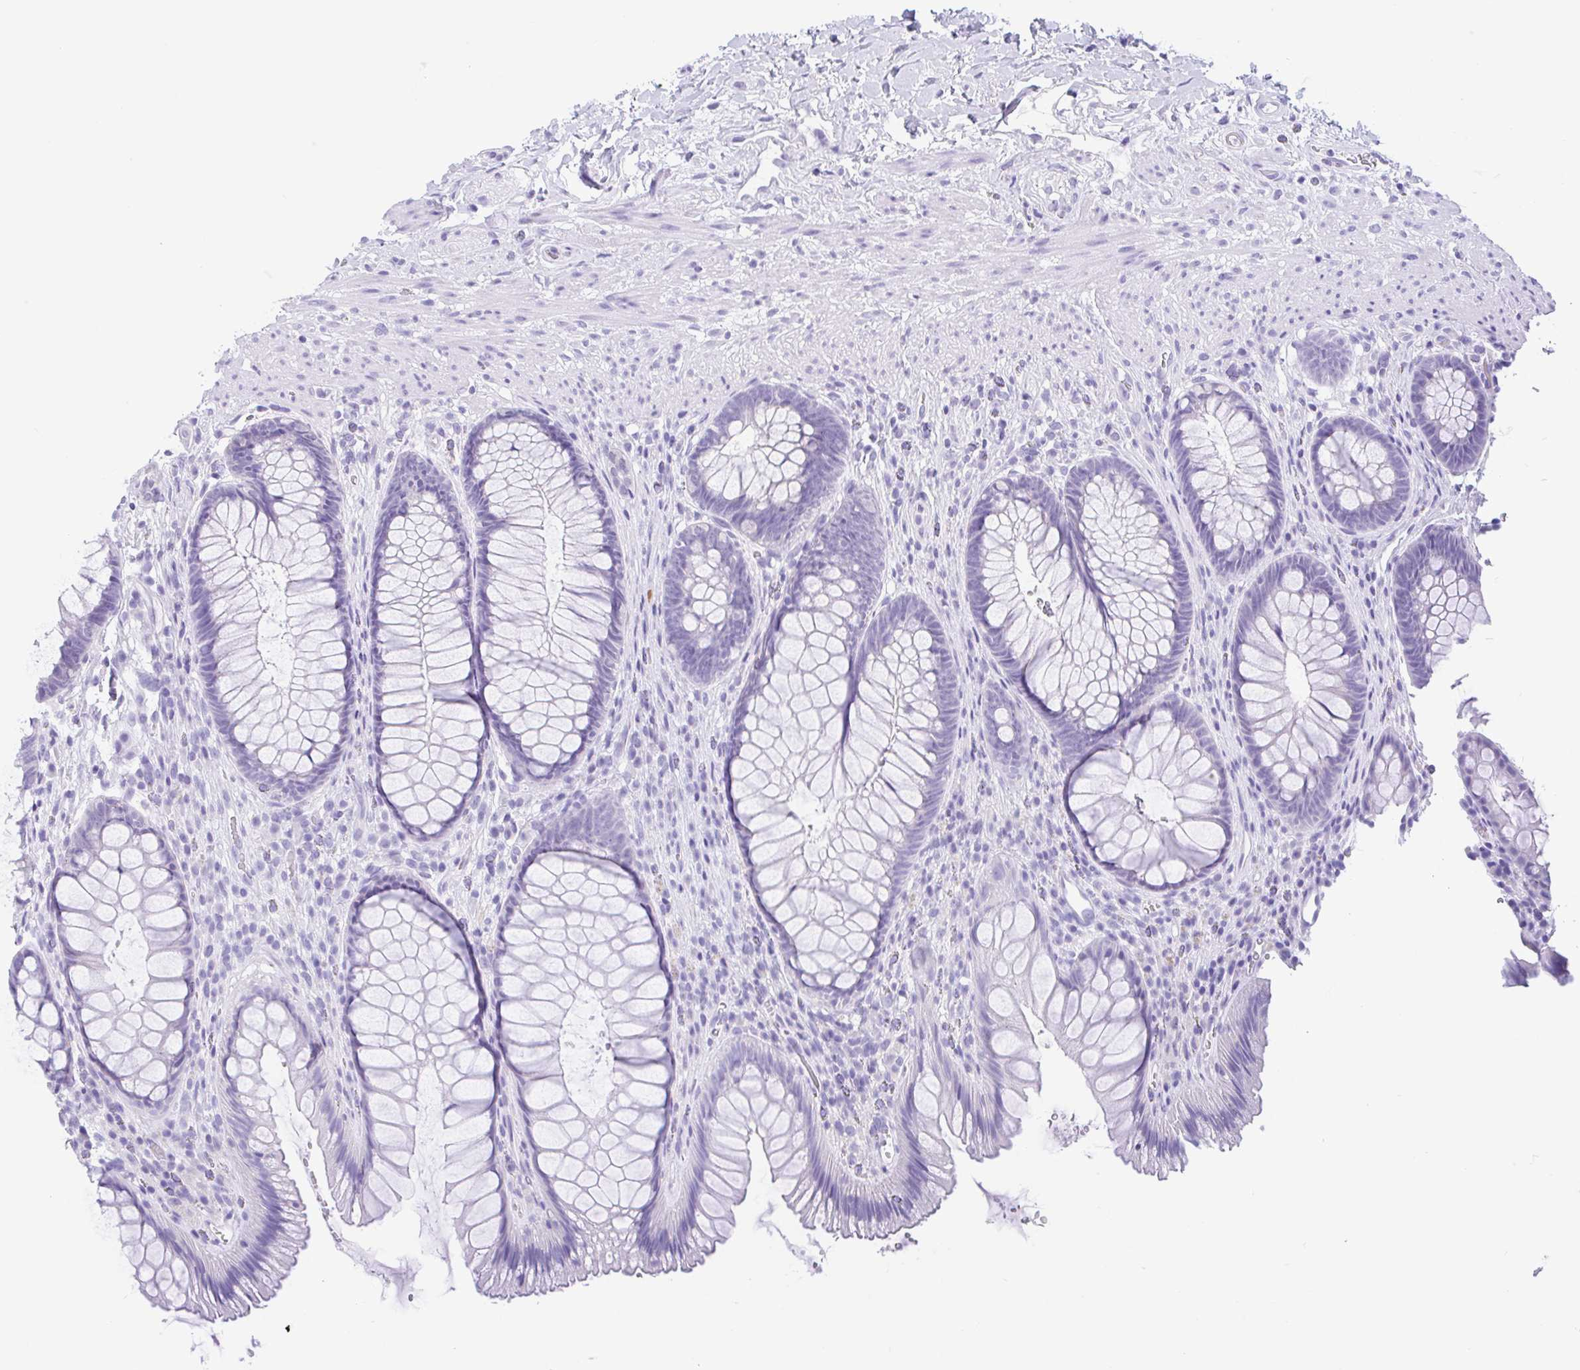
{"staining": {"intensity": "negative", "quantity": "none", "location": "none"}, "tissue": "rectum", "cell_type": "Glandular cells", "image_type": "normal", "snomed": [{"axis": "morphology", "description": "Normal tissue, NOS"}, {"axis": "topography", "description": "Rectum"}], "caption": "Immunohistochemistry of unremarkable human rectum shows no staining in glandular cells.", "gene": "ZNF319", "patient": {"sex": "male", "age": 53}}